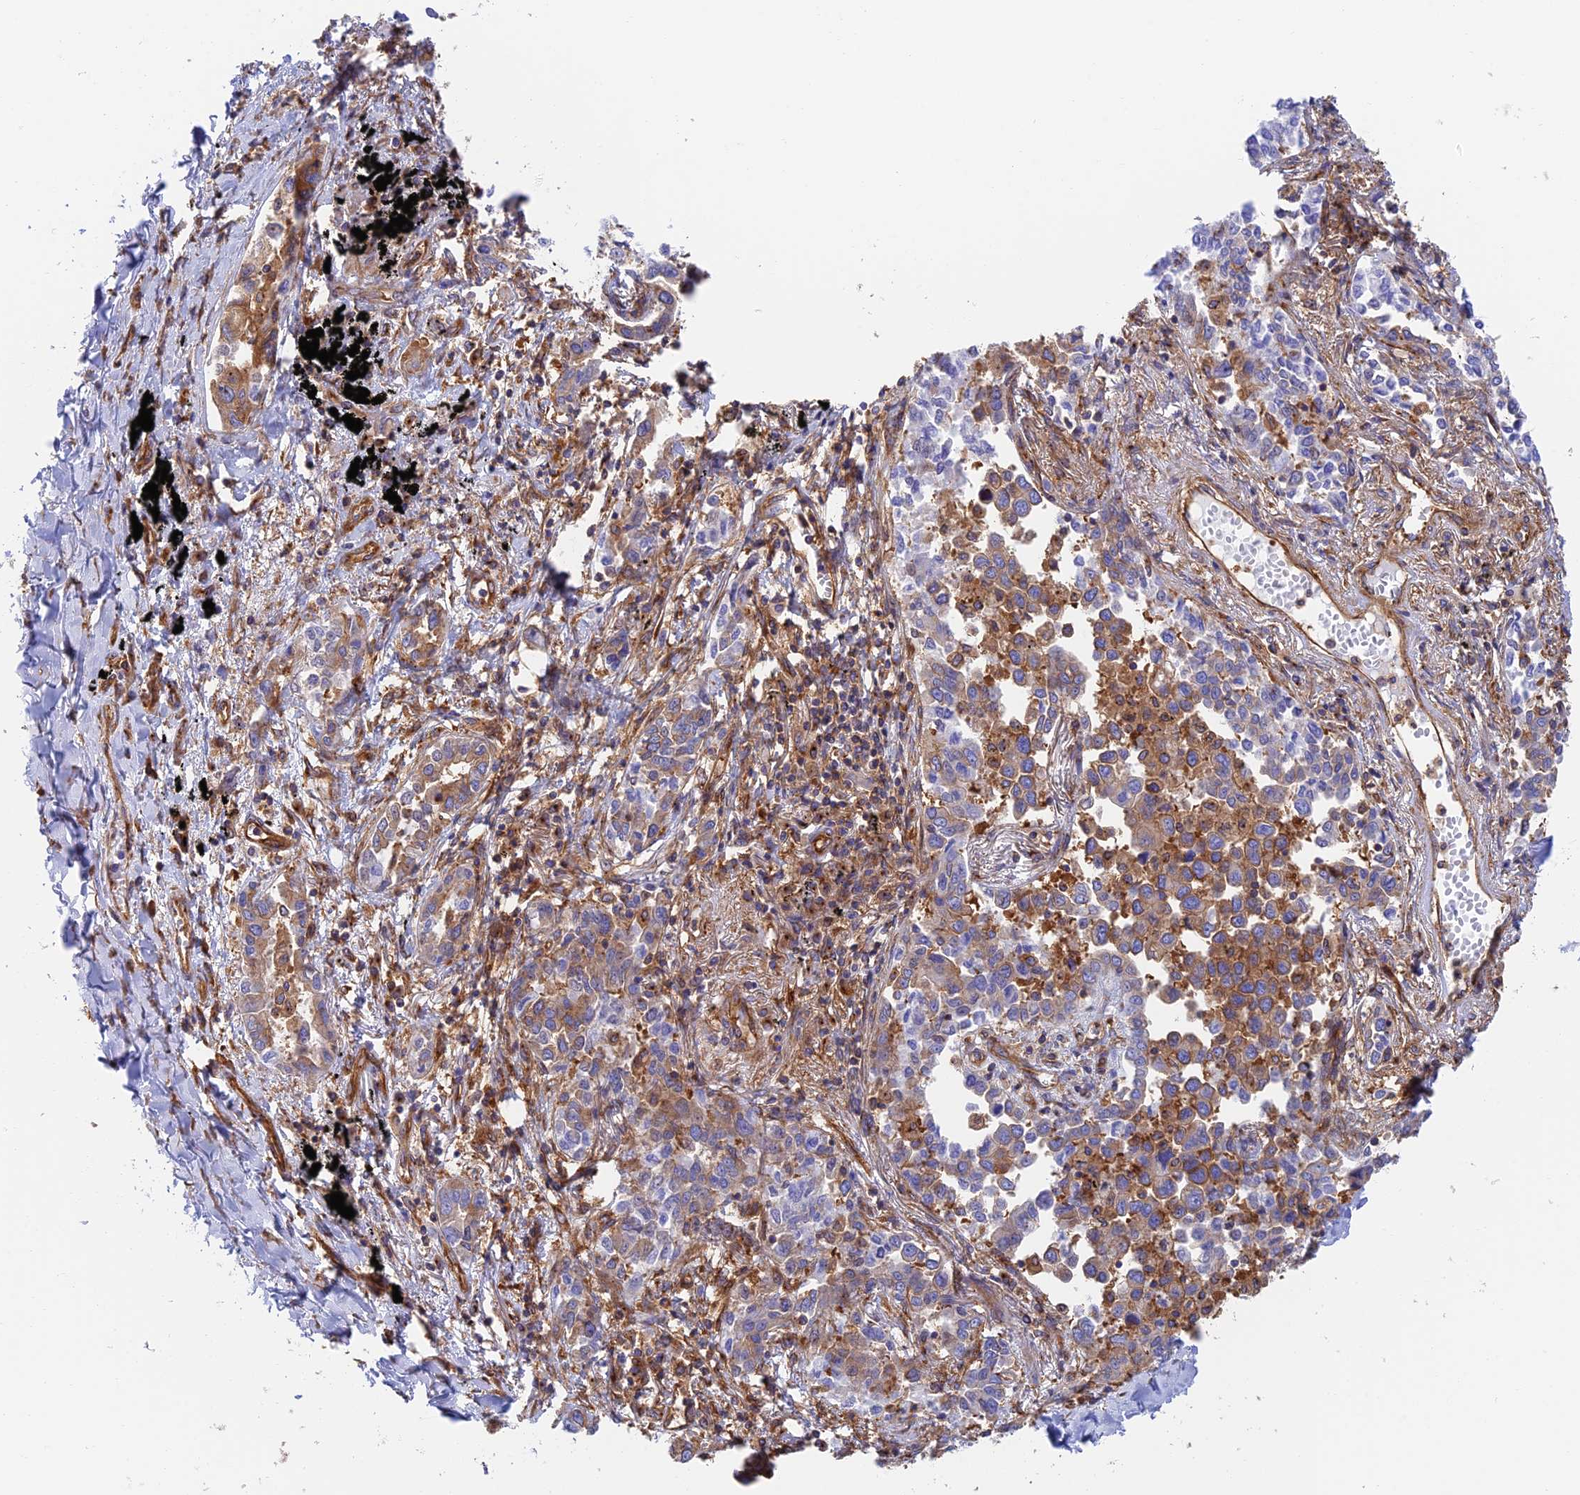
{"staining": {"intensity": "weak", "quantity": "<25%", "location": "cytoplasmic/membranous"}, "tissue": "lung cancer", "cell_type": "Tumor cells", "image_type": "cancer", "snomed": [{"axis": "morphology", "description": "Adenocarcinoma, NOS"}, {"axis": "topography", "description": "Lung"}], "caption": "Immunohistochemistry (IHC) image of human lung cancer stained for a protein (brown), which demonstrates no positivity in tumor cells. (Stains: DAB (3,3'-diaminobenzidine) IHC with hematoxylin counter stain, Microscopy: brightfield microscopy at high magnification).", "gene": "DCTN2", "patient": {"sex": "male", "age": 67}}